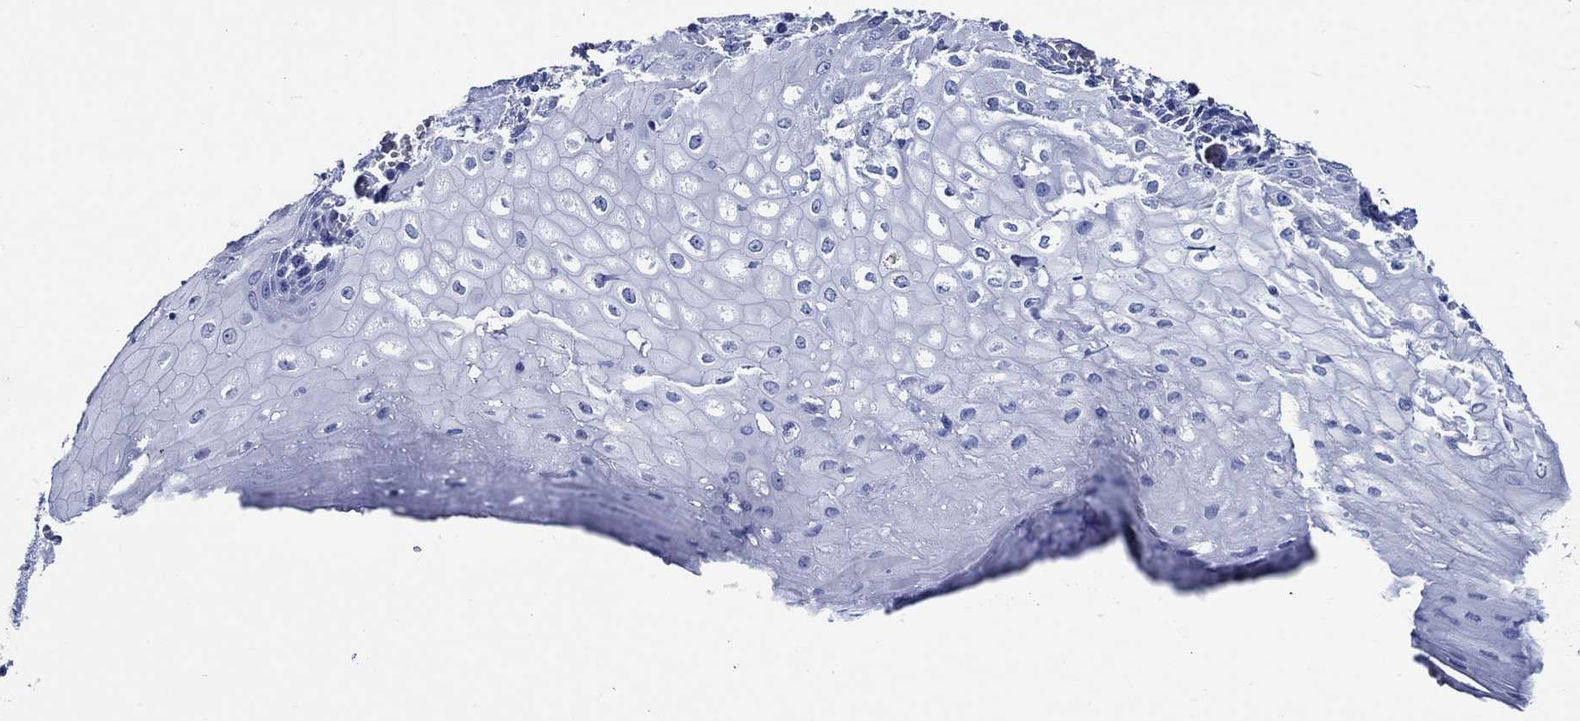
{"staining": {"intensity": "negative", "quantity": "none", "location": "none"}, "tissue": "esophagus", "cell_type": "Squamous epithelial cells", "image_type": "normal", "snomed": [{"axis": "morphology", "description": "Normal tissue, NOS"}, {"axis": "topography", "description": "Esophagus"}], "caption": "A high-resolution image shows immunohistochemistry staining of normal esophagus, which shows no significant positivity in squamous epithelial cells.", "gene": "WDR62", "patient": {"sex": "male", "age": 58}}